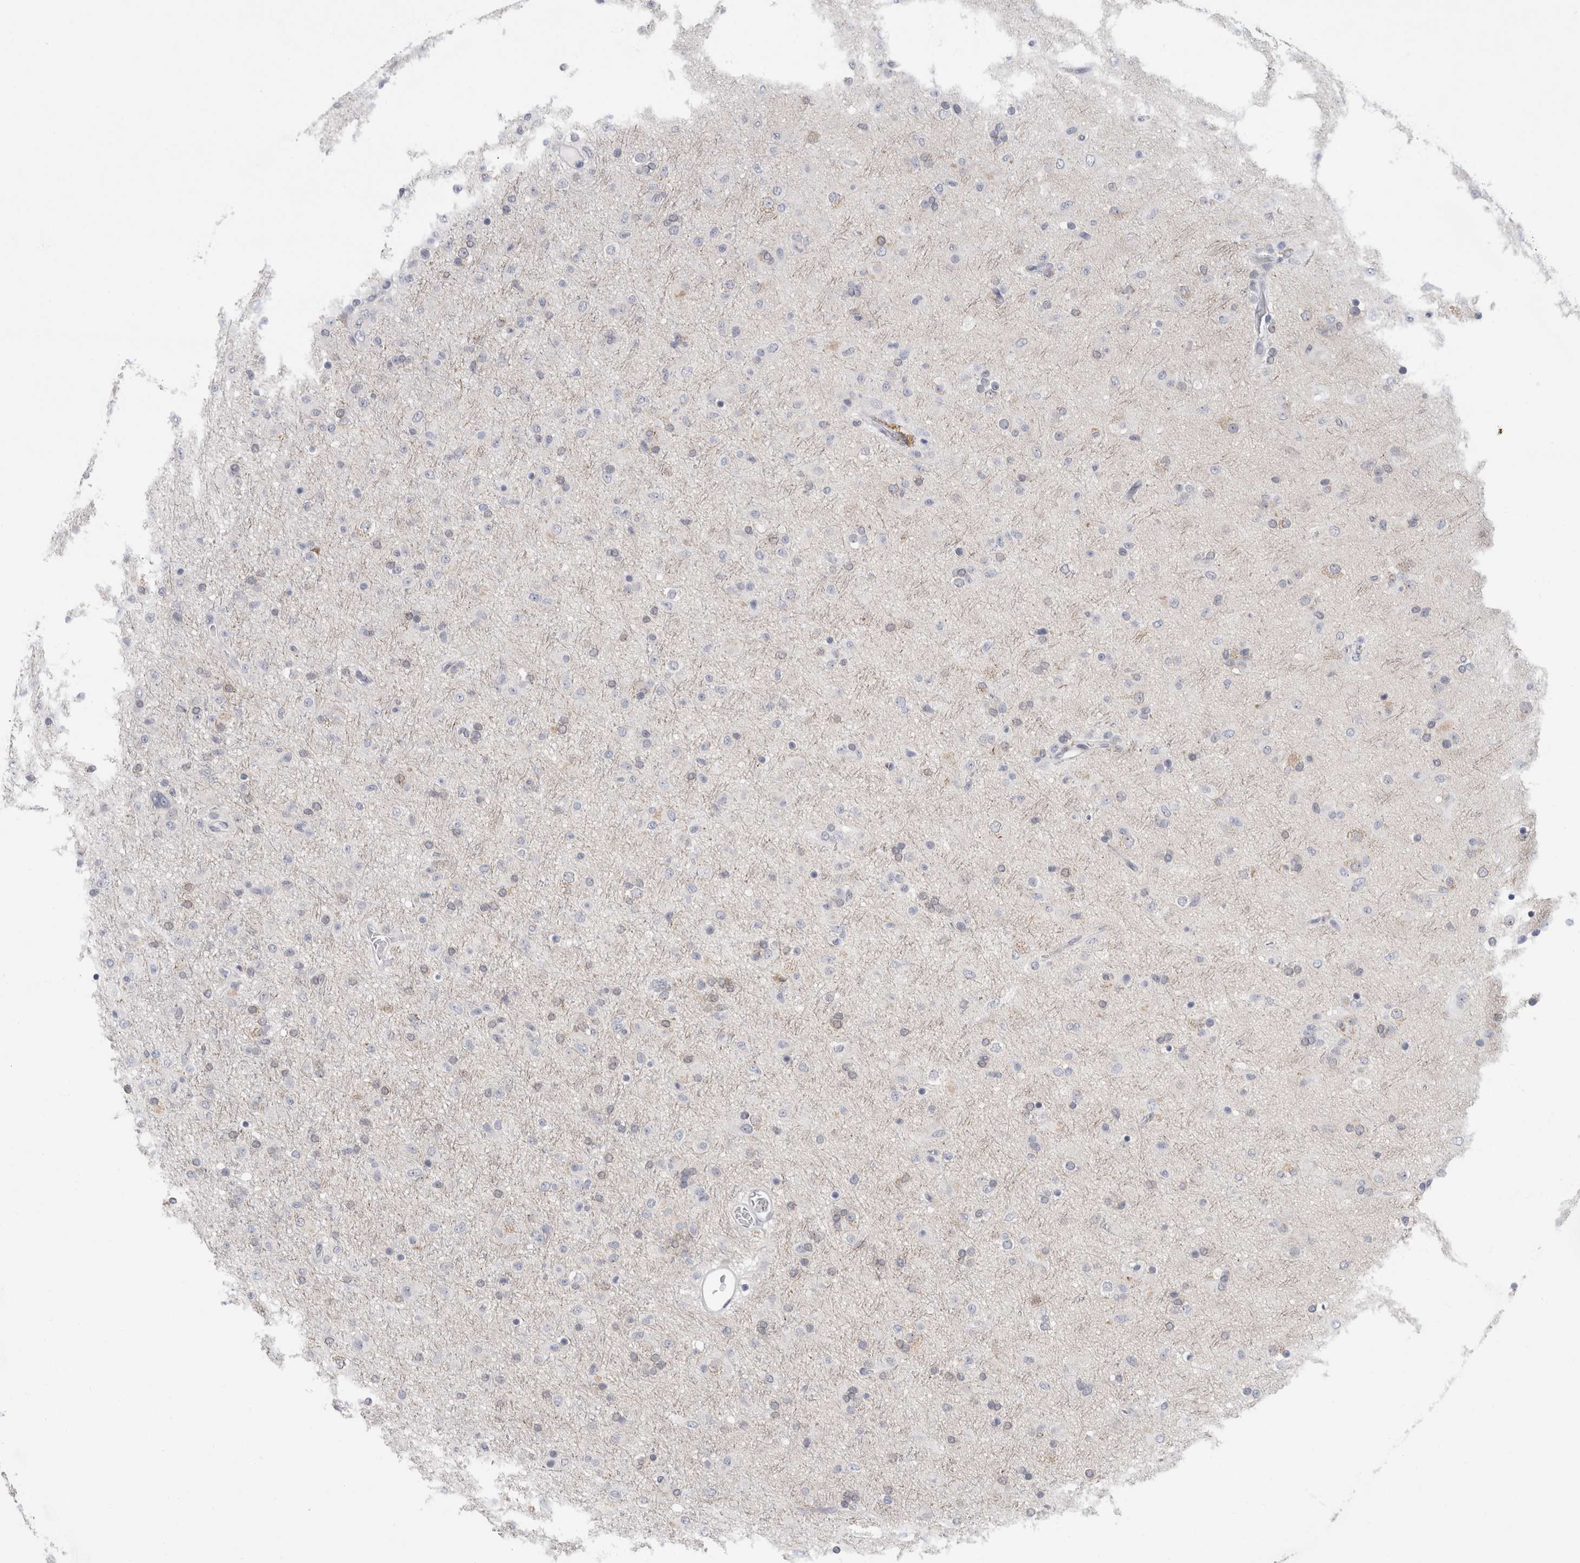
{"staining": {"intensity": "weak", "quantity": "<25%", "location": "cytoplasmic/membranous"}, "tissue": "glioma", "cell_type": "Tumor cells", "image_type": "cancer", "snomed": [{"axis": "morphology", "description": "Glioma, malignant, Low grade"}, {"axis": "topography", "description": "Brain"}], "caption": "Immunohistochemistry (IHC) of human glioma reveals no staining in tumor cells.", "gene": "NIPA1", "patient": {"sex": "male", "age": 65}}